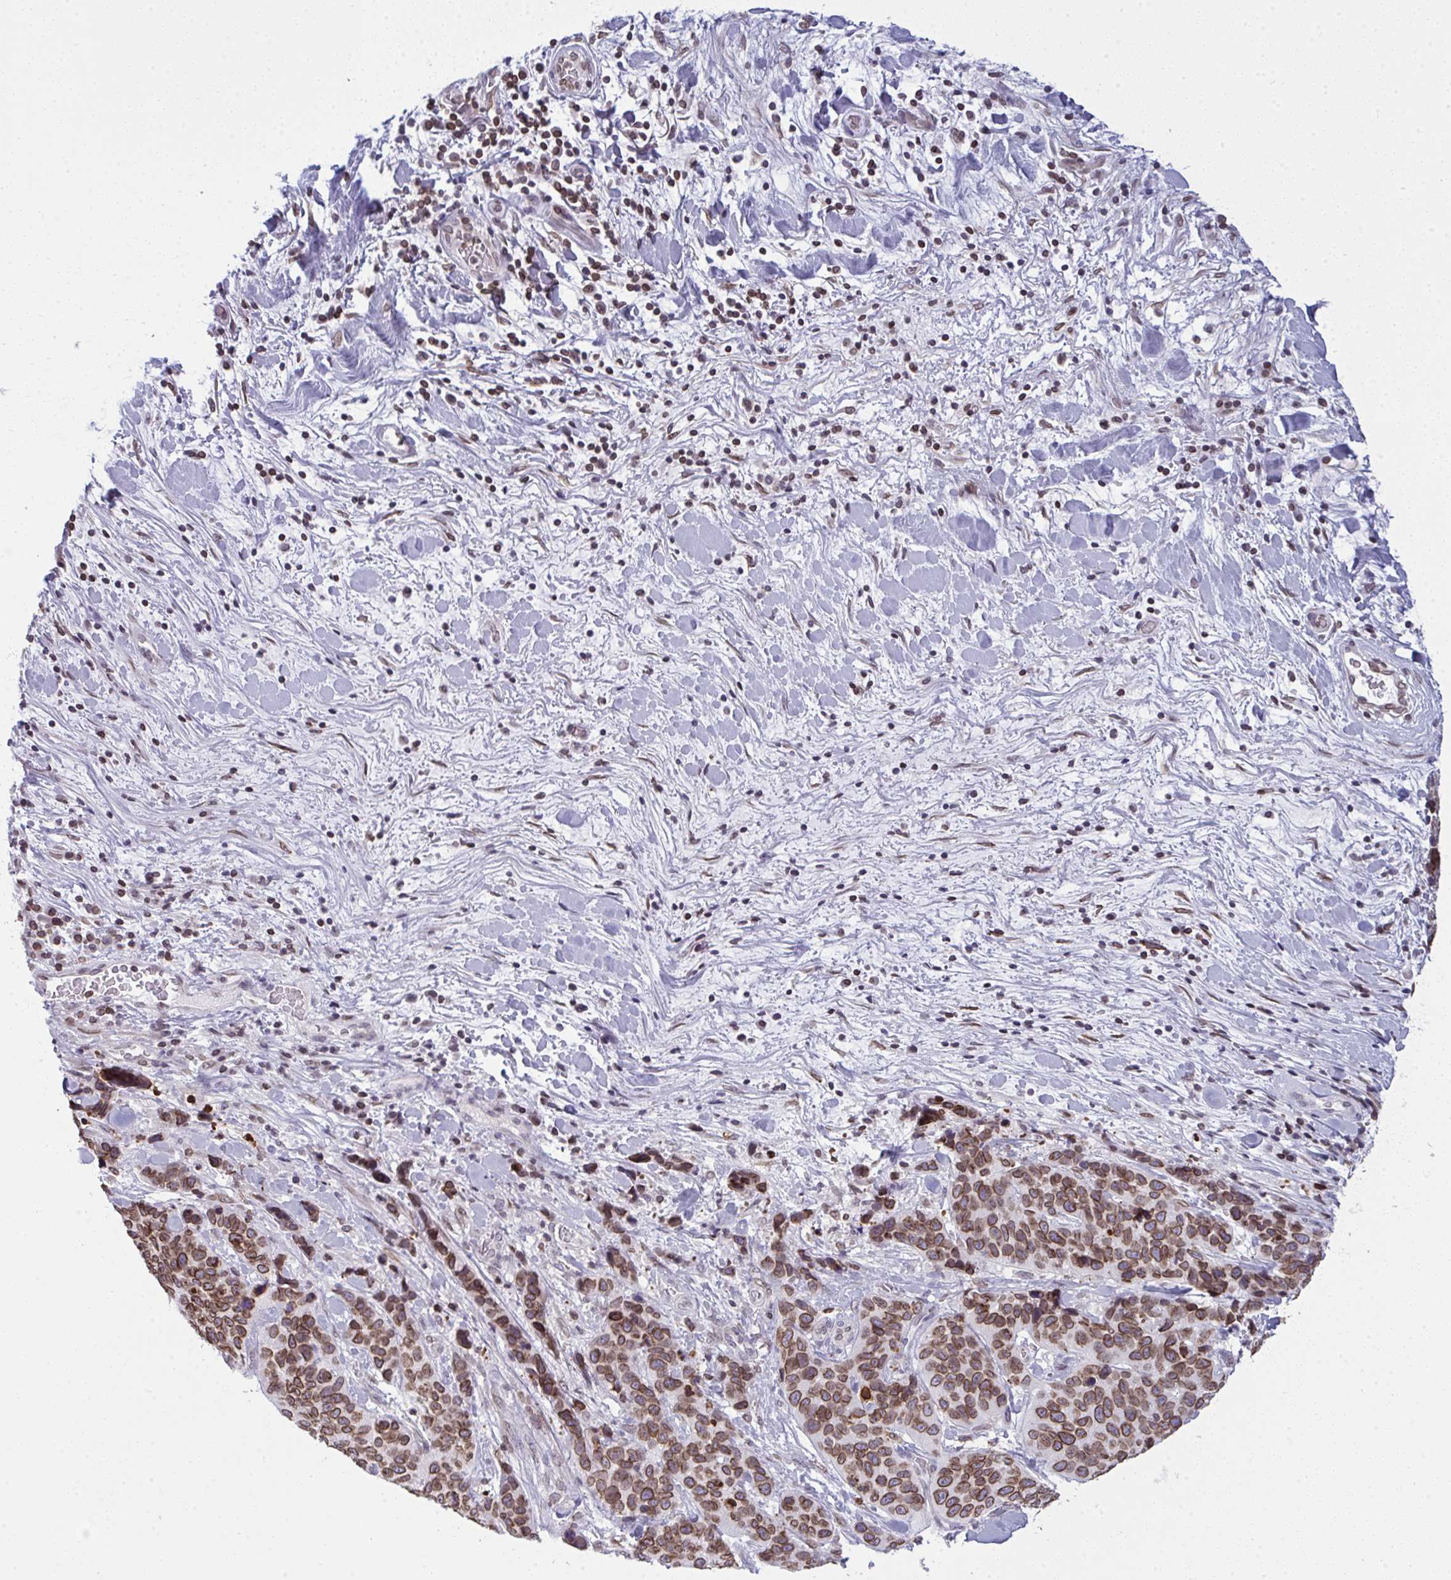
{"staining": {"intensity": "moderate", "quantity": ">75%", "location": "cytoplasmic/membranous,nuclear"}, "tissue": "lung cancer", "cell_type": "Tumor cells", "image_type": "cancer", "snomed": [{"axis": "morphology", "description": "Squamous cell carcinoma, NOS"}, {"axis": "topography", "description": "Lung"}], "caption": "Human lung squamous cell carcinoma stained with a protein marker reveals moderate staining in tumor cells.", "gene": "LMNB2", "patient": {"sex": "male", "age": 62}}